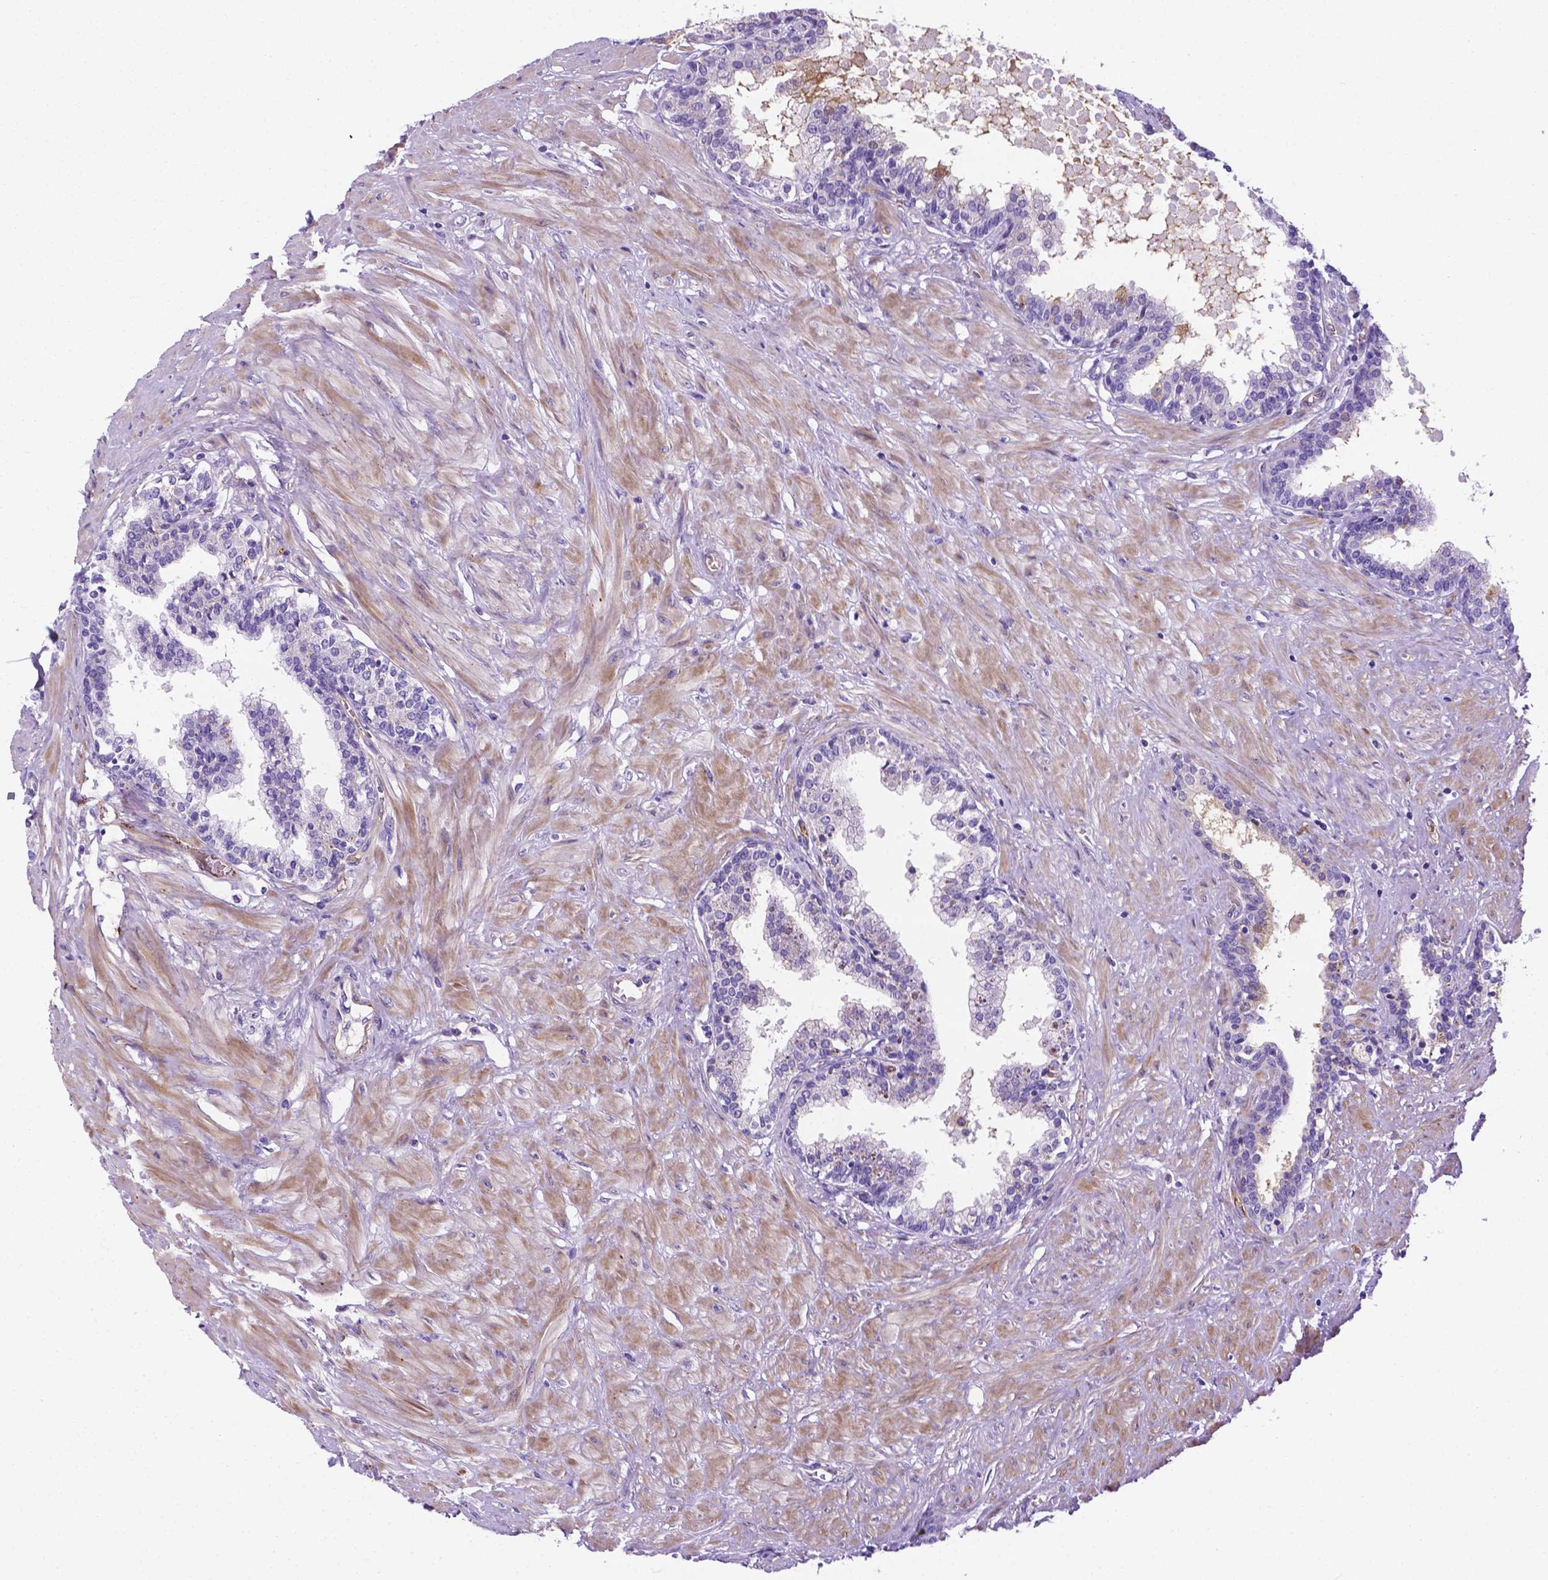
{"staining": {"intensity": "negative", "quantity": "none", "location": "none"}, "tissue": "prostate", "cell_type": "Glandular cells", "image_type": "normal", "snomed": [{"axis": "morphology", "description": "Normal tissue, NOS"}, {"axis": "topography", "description": "Prostate"}], "caption": "Protein analysis of normal prostate exhibits no significant positivity in glandular cells.", "gene": "APOE", "patient": {"sex": "male", "age": 55}}